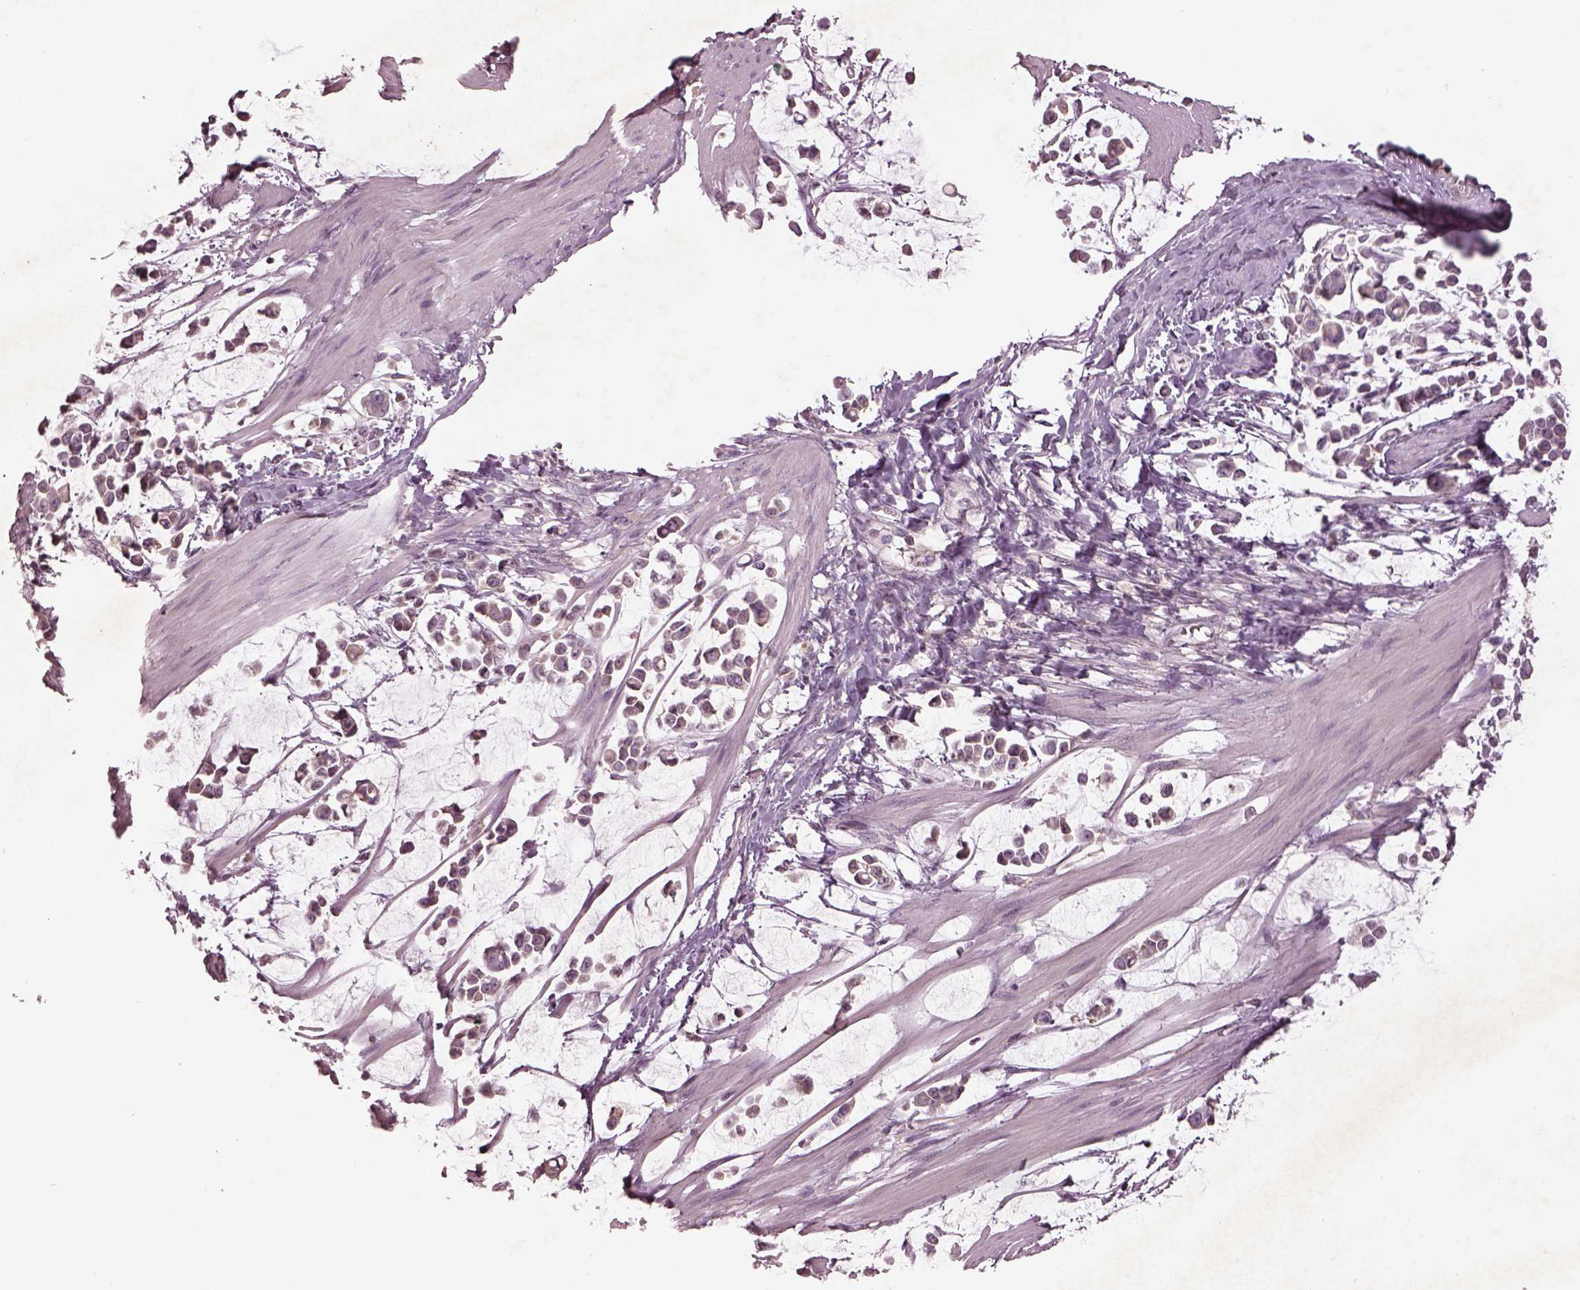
{"staining": {"intensity": "weak", "quantity": "25%-75%", "location": "cytoplasmic/membranous"}, "tissue": "stomach cancer", "cell_type": "Tumor cells", "image_type": "cancer", "snomed": [{"axis": "morphology", "description": "Adenocarcinoma, NOS"}, {"axis": "topography", "description": "Stomach"}], "caption": "This is an image of immunohistochemistry staining of stomach cancer, which shows weak expression in the cytoplasmic/membranous of tumor cells.", "gene": "TLX3", "patient": {"sex": "male", "age": 82}}